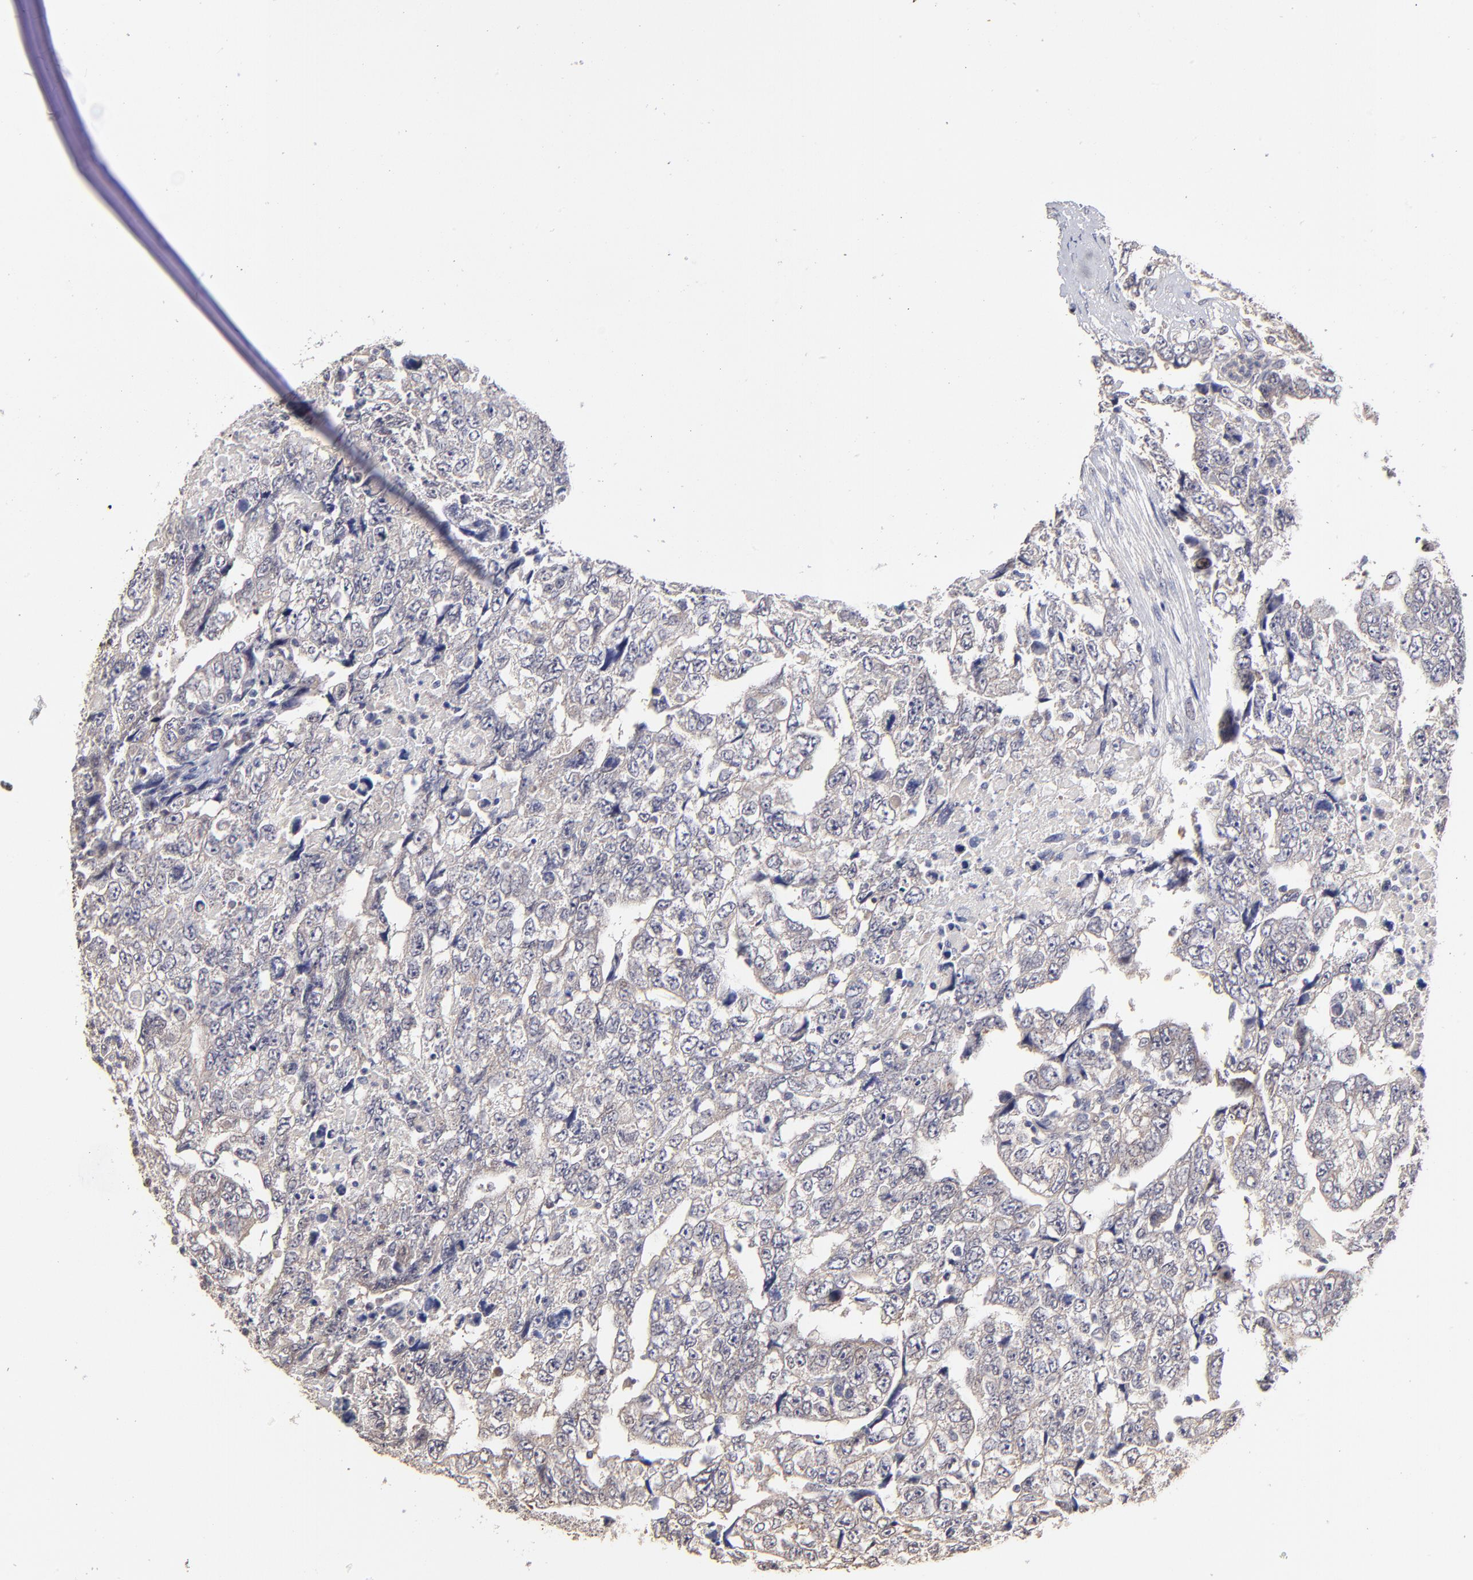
{"staining": {"intensity": "weak", "quantity": ">75%", "location": "cytoplasmic/membranous"}, "tissue": "testis cancer", "cell_type": "Tumor cells", "image_type": "cancer", "snomed": [{"axis": "morphology", "description": "Carcinoma, Embryonal, NOS"}, {"axis": "topography", "description": "Testis"}], "caption": "Brown immunohistochemical staining in embryonal carcinoma (testis) shows weak cytoplasmic/membranous positivity in approximately >75% of tumor cells.", "gene": "ZNF10", "patient": {"sex": "male", "age": 36}}